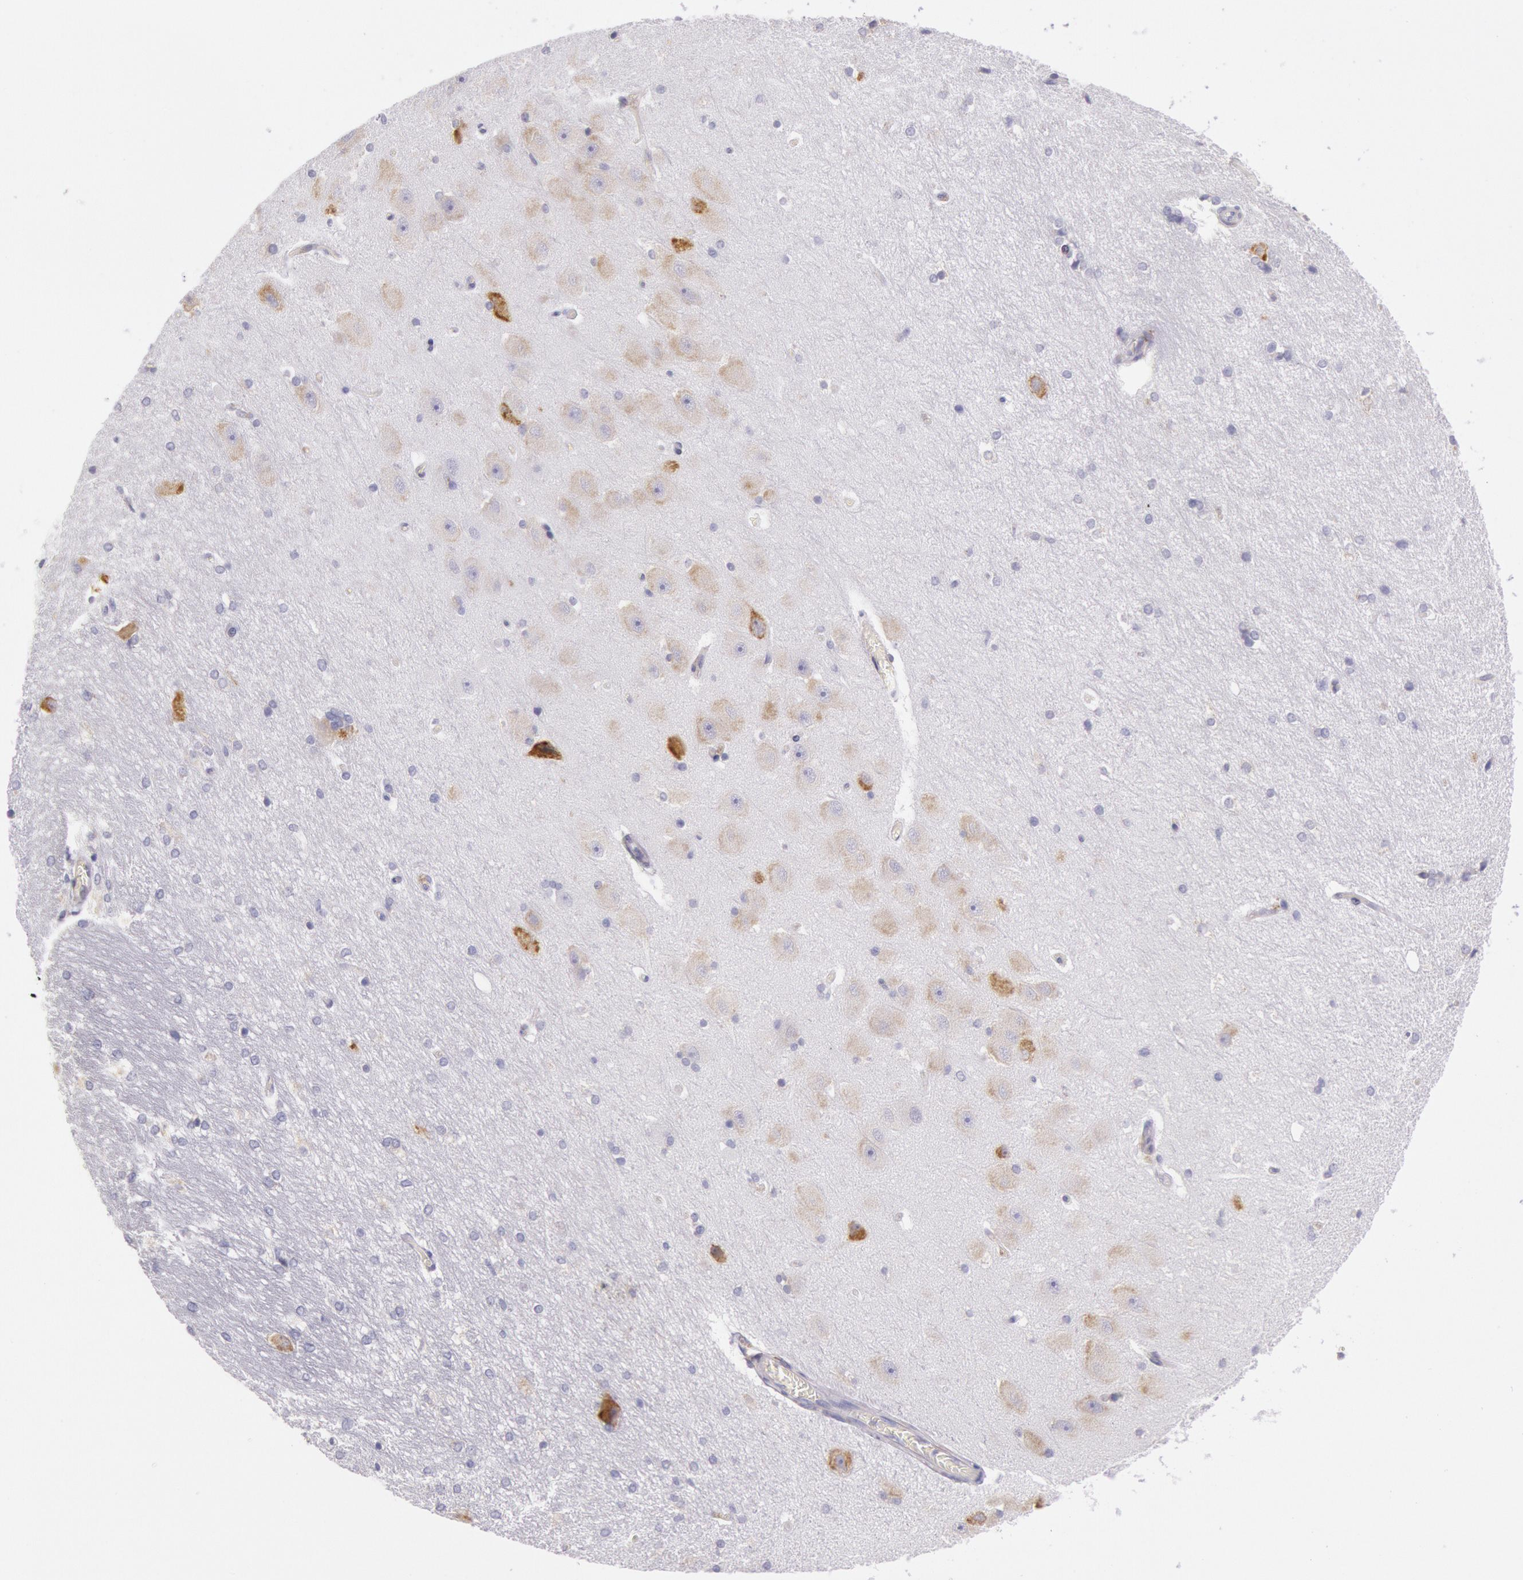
{"staining": {"intensity": "weak", "quantity": "25%-75%", "location": "cytoplasmic/membranous"}, "tissue": "hippocampus", "cell_type": "Glial cells", "image_type": "normal", "snomed": [{"axis": "morphology", "description": "Normal tissue, NOS"}, {"axis": "topography", "description": "Hippocampus"}], "caption": "Protein expression analysis of benign hippocampus demonstrates weak cytoplasmic/membranous expression in approximately 25%-75% of glial cells.", "gene": "CIDEB", "patient": {"sex": "female", "age": 19}}